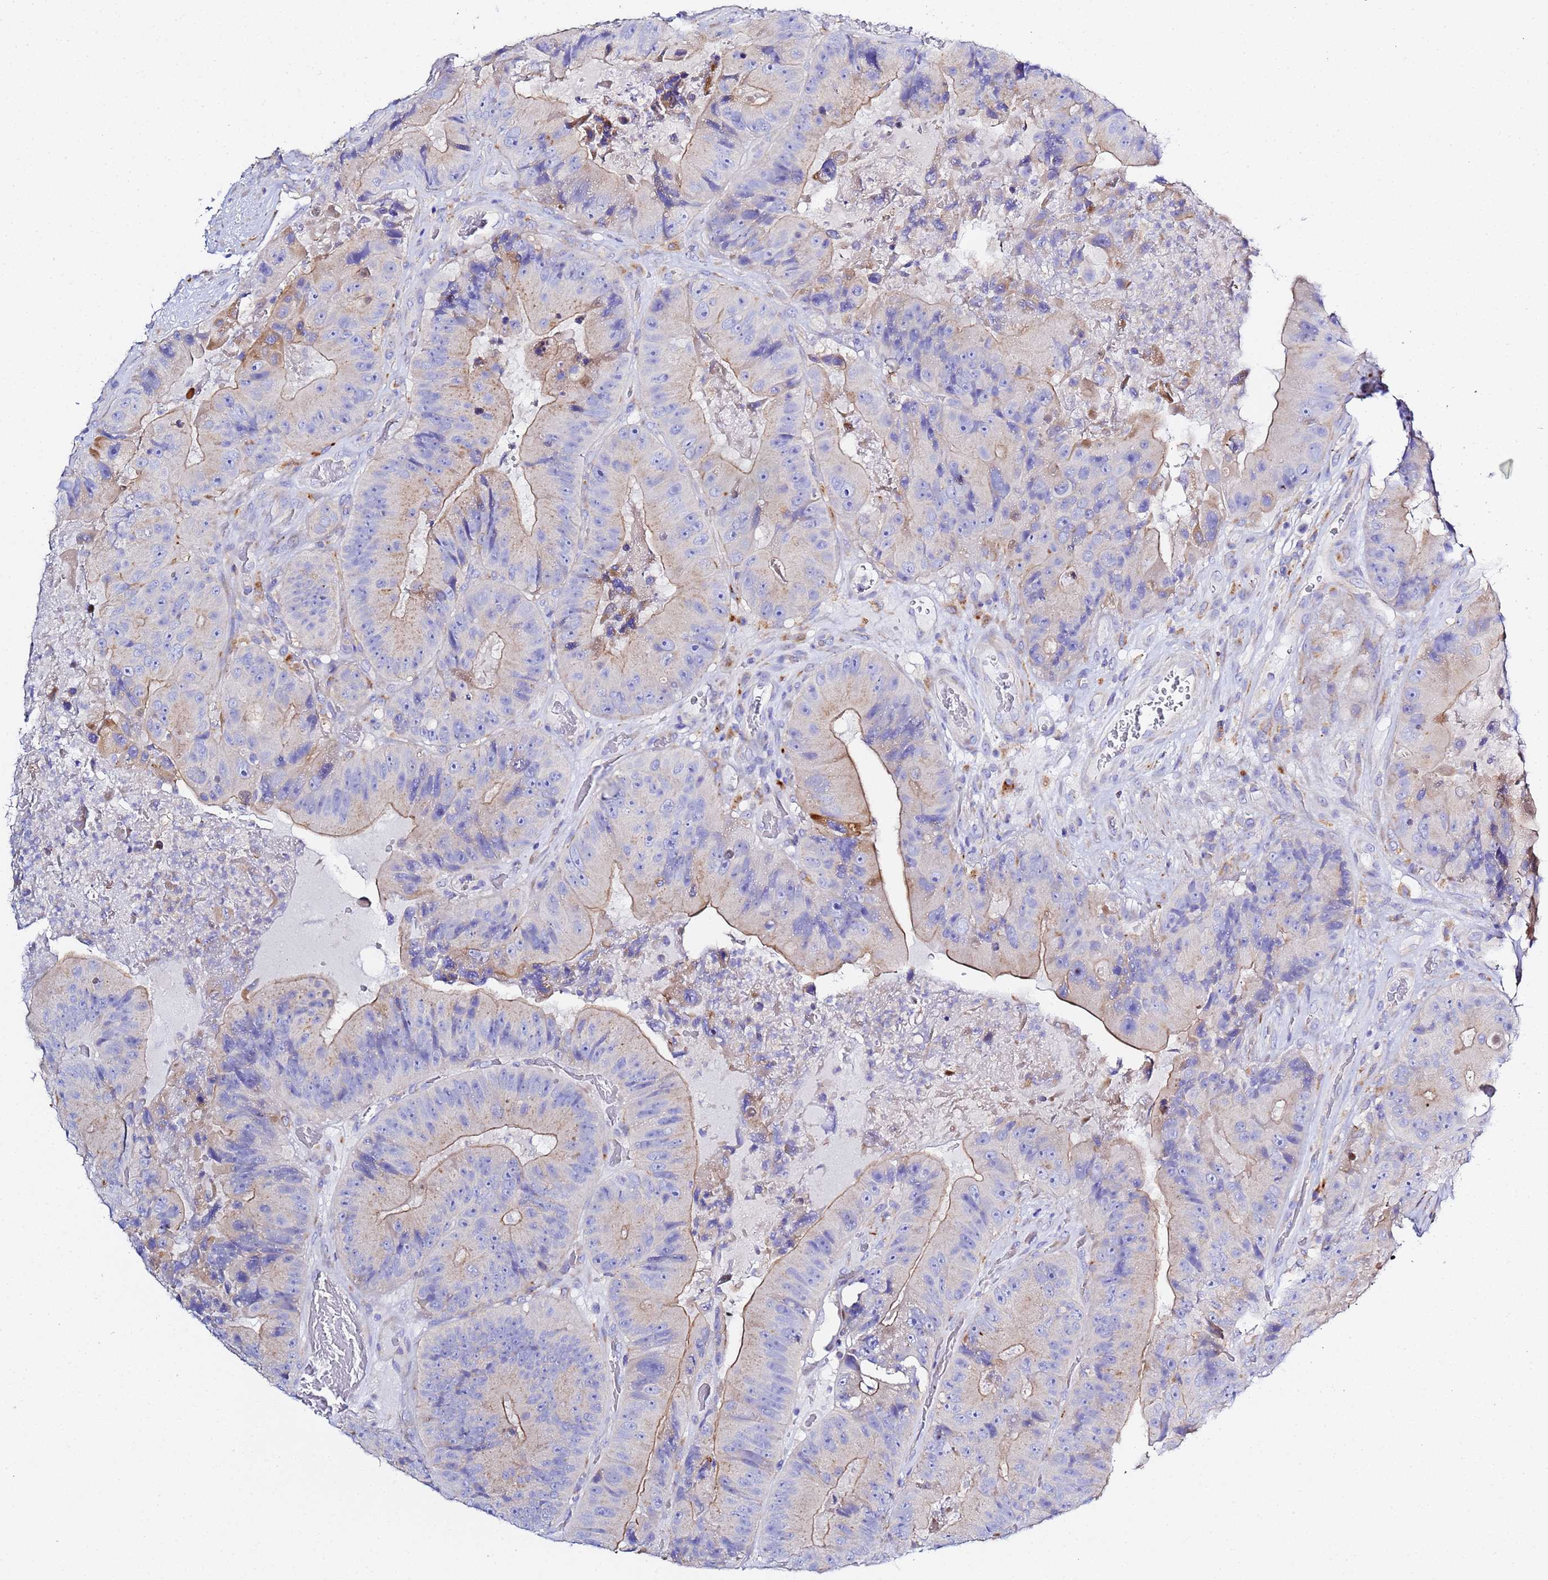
{"staining": {"intensity": "moderate", "quantity": "<25%", "location": "cytoplasmic/membranous"}, "tissue": "colorectal cancer", "cell_type": "Tumor cells", "image_type": "cancer", "snomed": [{"axis": "morphology", "description": "Adenocarcinoma, NOS"}, {"axis": "topography", "description": "Colon"}], "caption": "High-magnification brightfield microscopy of colorectal cancer stained with DAB (3,3'-diaminobenzidine) (brown) and counterstained with hematoxylin (blue). tumor cells exhibit moderate cytoplasmic/membranous staining is appreciated in about<25% of cells.", "gene": "VTI1B", "patient": {"sex": "female", "age": 86}}